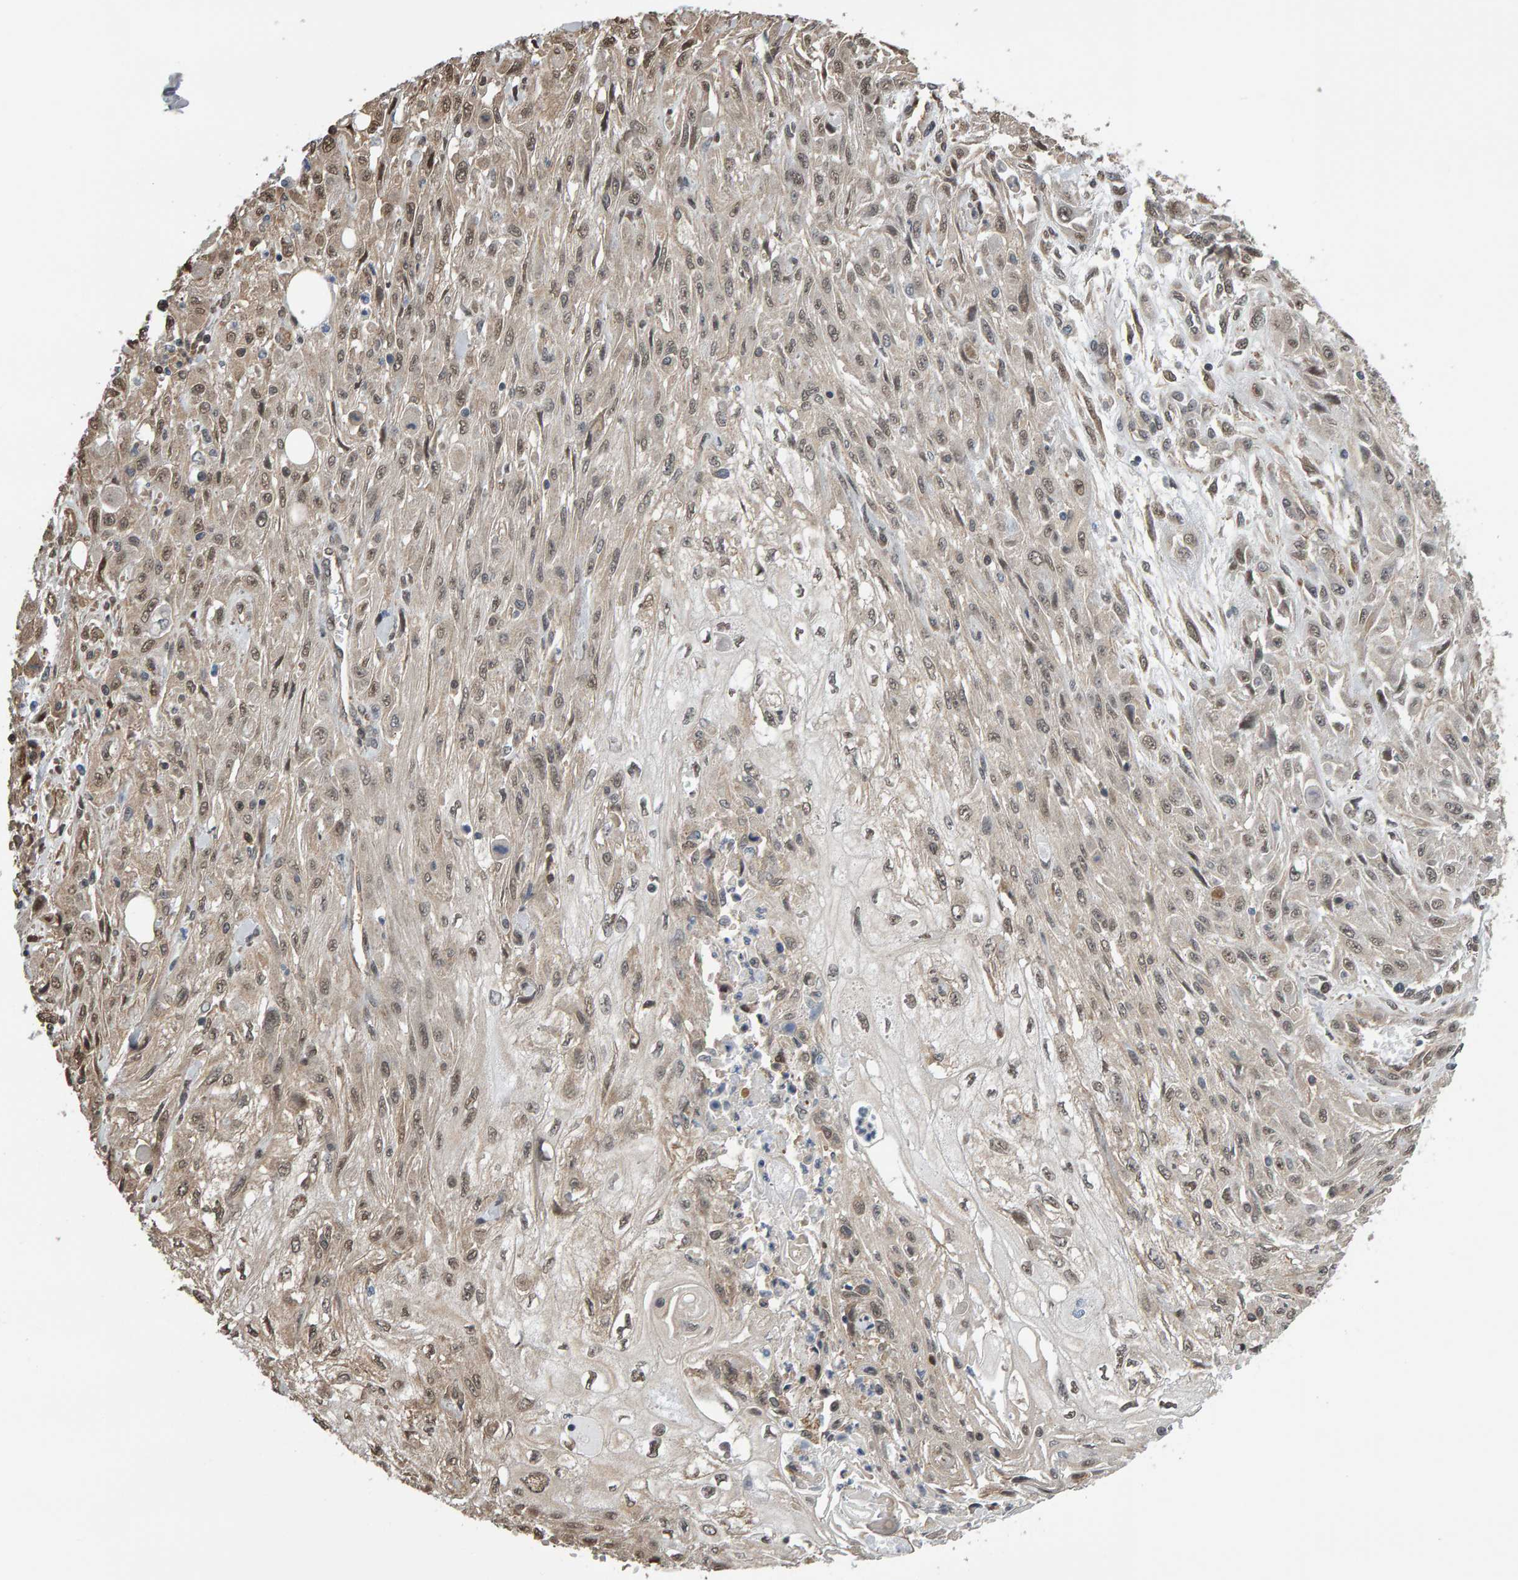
{"staining": {"intensity": "weak", "quantity": ">75%", "location": "cytoplasmic/membranous,nuclear"}, "tissue": "skin cancer", "cell_type": "Tumor cells", "image_type": "cancer", "snomed": [{"axis": "morphology", "description": "Squamous cell carcinoma, NOS"}, {"axis": "morphology", "description": "Squamous cell carcinoma, metastatic, NOS"}, {"axis": "topography", "description": "Skin"}, {"axis": "topography", "description": "Lymph node"}], "caption": "Brown immunohistochemical staining in skin cancer (metastatic squamous cell carcinoma) reveals weak cytoplasmic/membranous and nuclear staining in about >75% of tumor cells.", "gene": "COASY", "patient": {"sex": "male", "age": 75}}